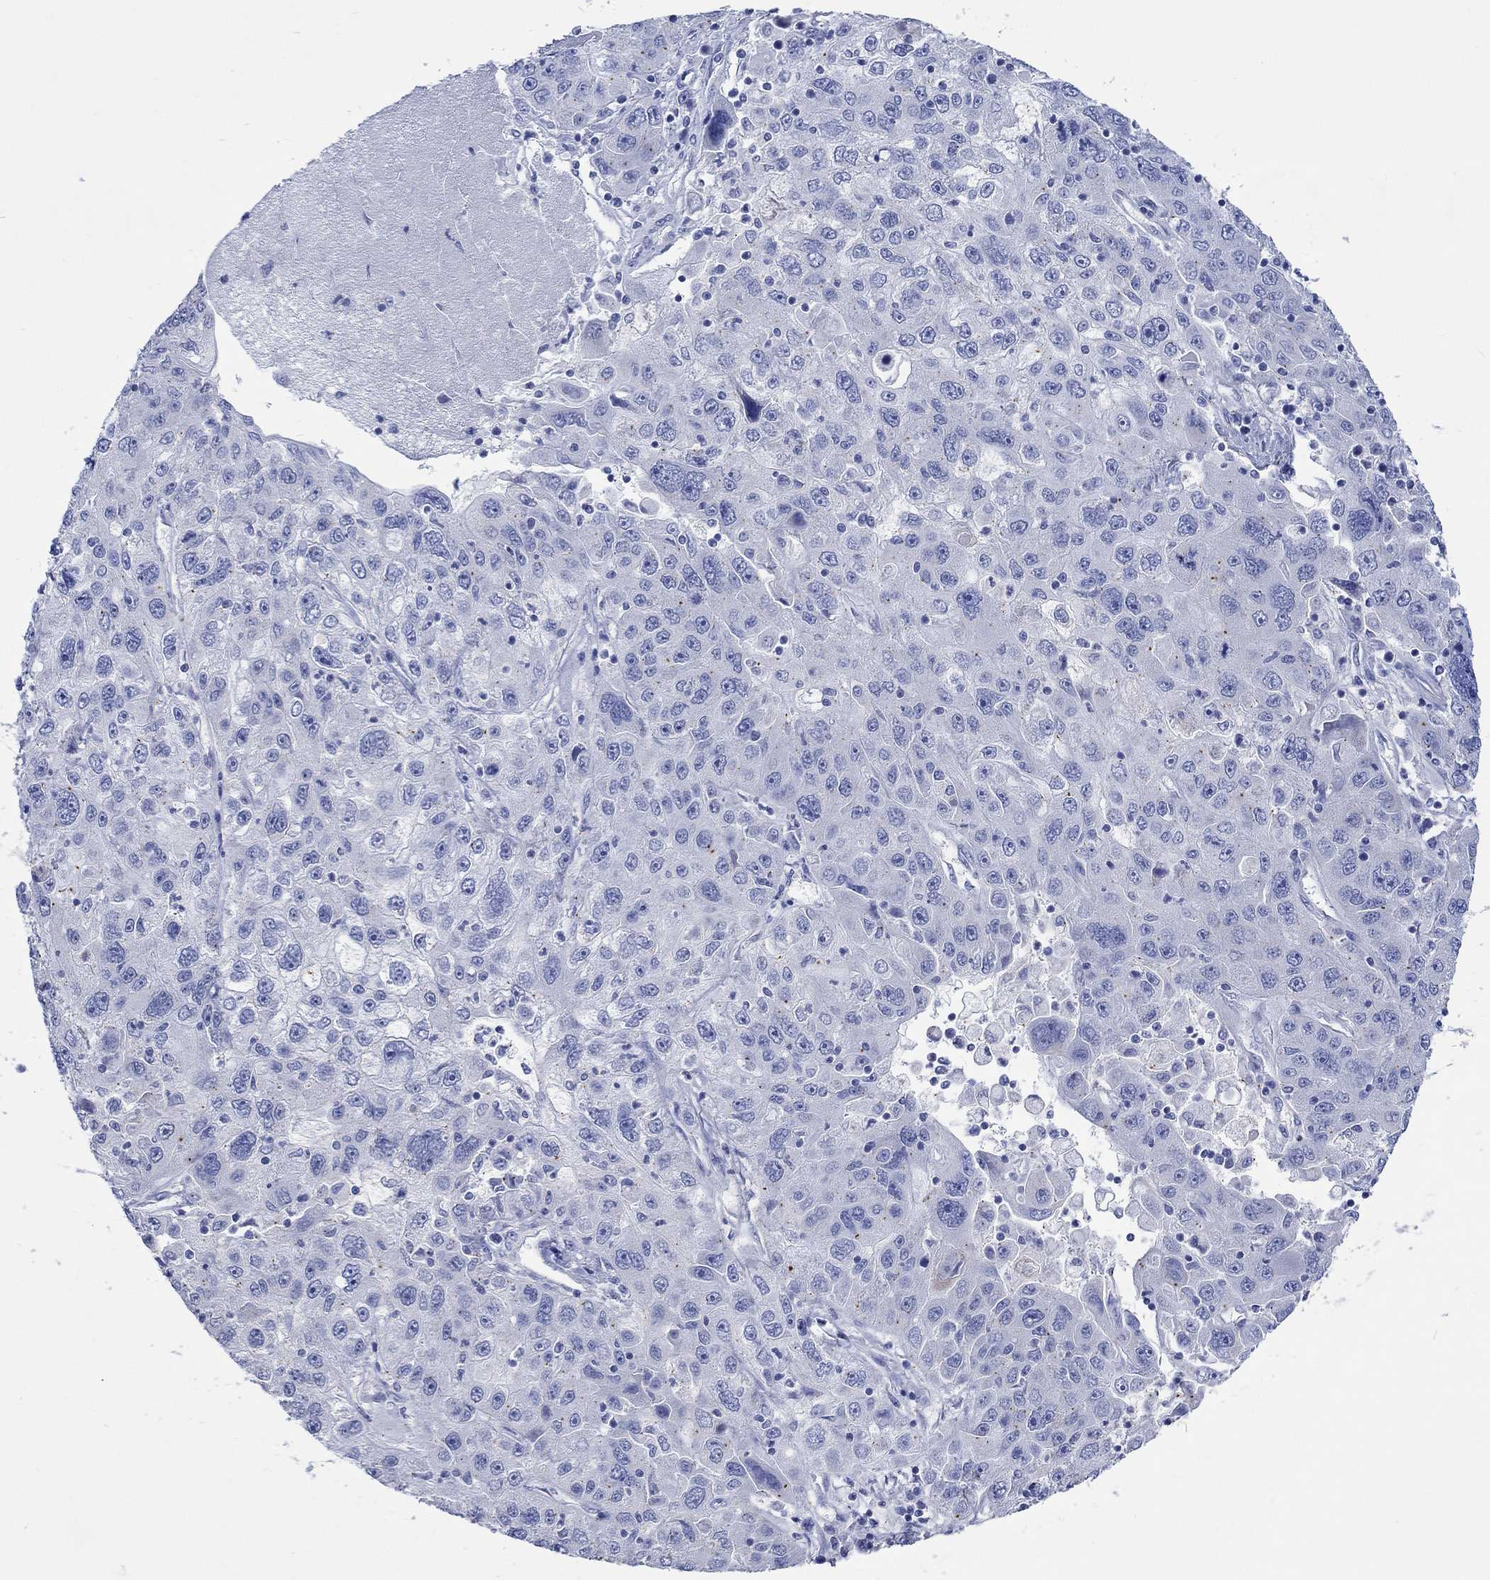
{"staining": {"intensity": "negative", "quantity": "none", "location": "none"}, "tissue": "stomach cancer", "cell_type": "Tumor cells", "image_type": "cancer", "snomed": [{"axis": "morphology", "description": "Adenocarcinoma, NOS"}, {"axis": "topography", "description": "Stomach"}], "caption": "This is a photomicrograph of IHC staining of stomach adenocarcinoma, which shows no expression in tumor cells. (DAB (3,3'-diaminobenzidine) immunohistochemistry with hematoxylin counter stain).", "gene": "CPLX2", "patient": {"sex": "male", "age": 56}}